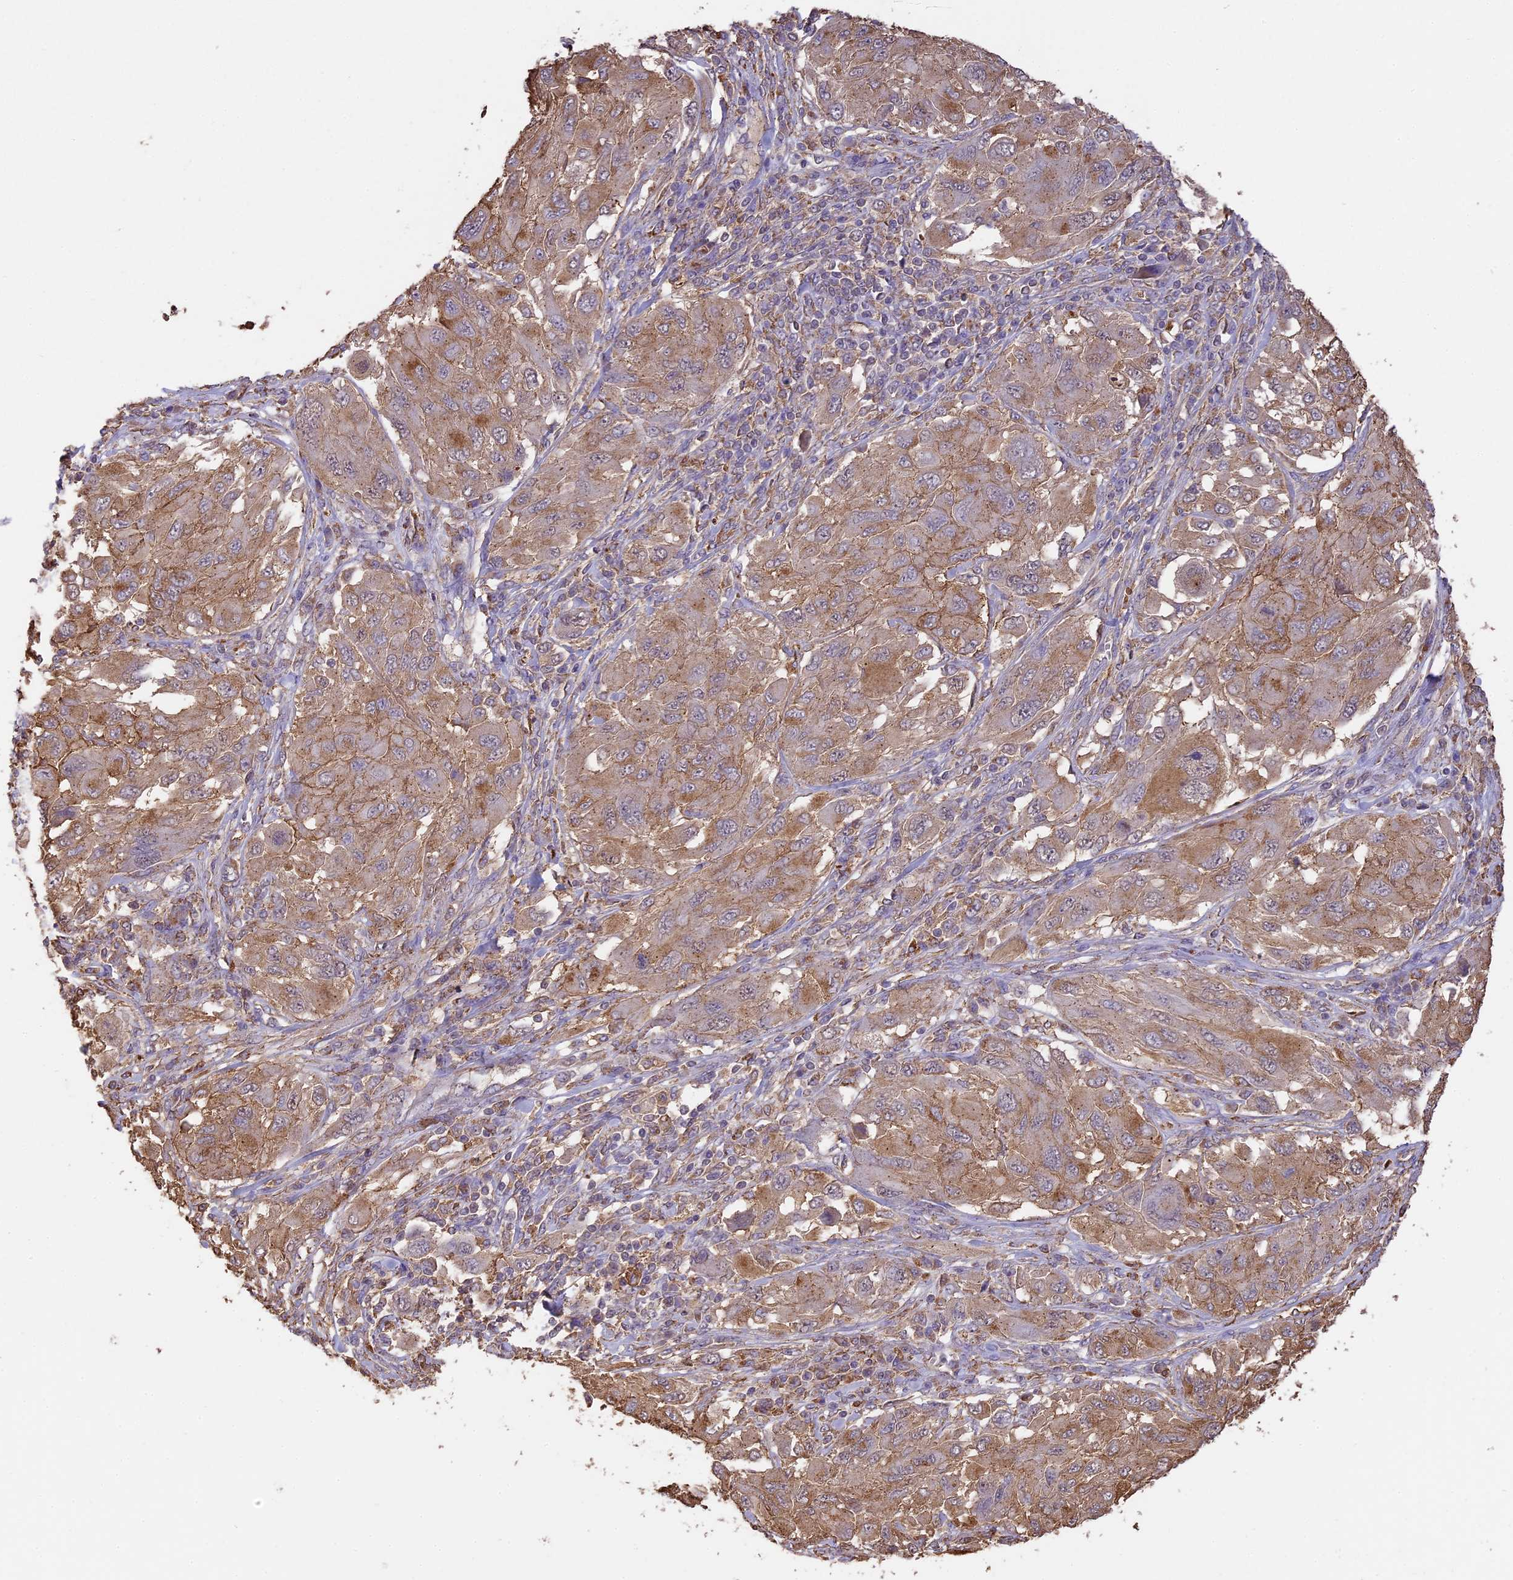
{"staining": {"intensity": "moderate", "quantity": "<25%", "location": "cytoplasmic/membranous"}, "tissue": "melanoma", "cell_type": "Tumor cells", "image_type": "cancer", "snomed": [{"axis": "morphology", "description": "Malignant melanoma, NOS"}, {"axis": "topography", "description": "Skin"}], "caption": "Melanoma stained with a brown dye exhibits moderate cytoplasmic/membranous positive positivity in approximately <25% of tumor cells.", "gene": "ARHGAP19", "patient": {"sex": "female", "age": 91}}